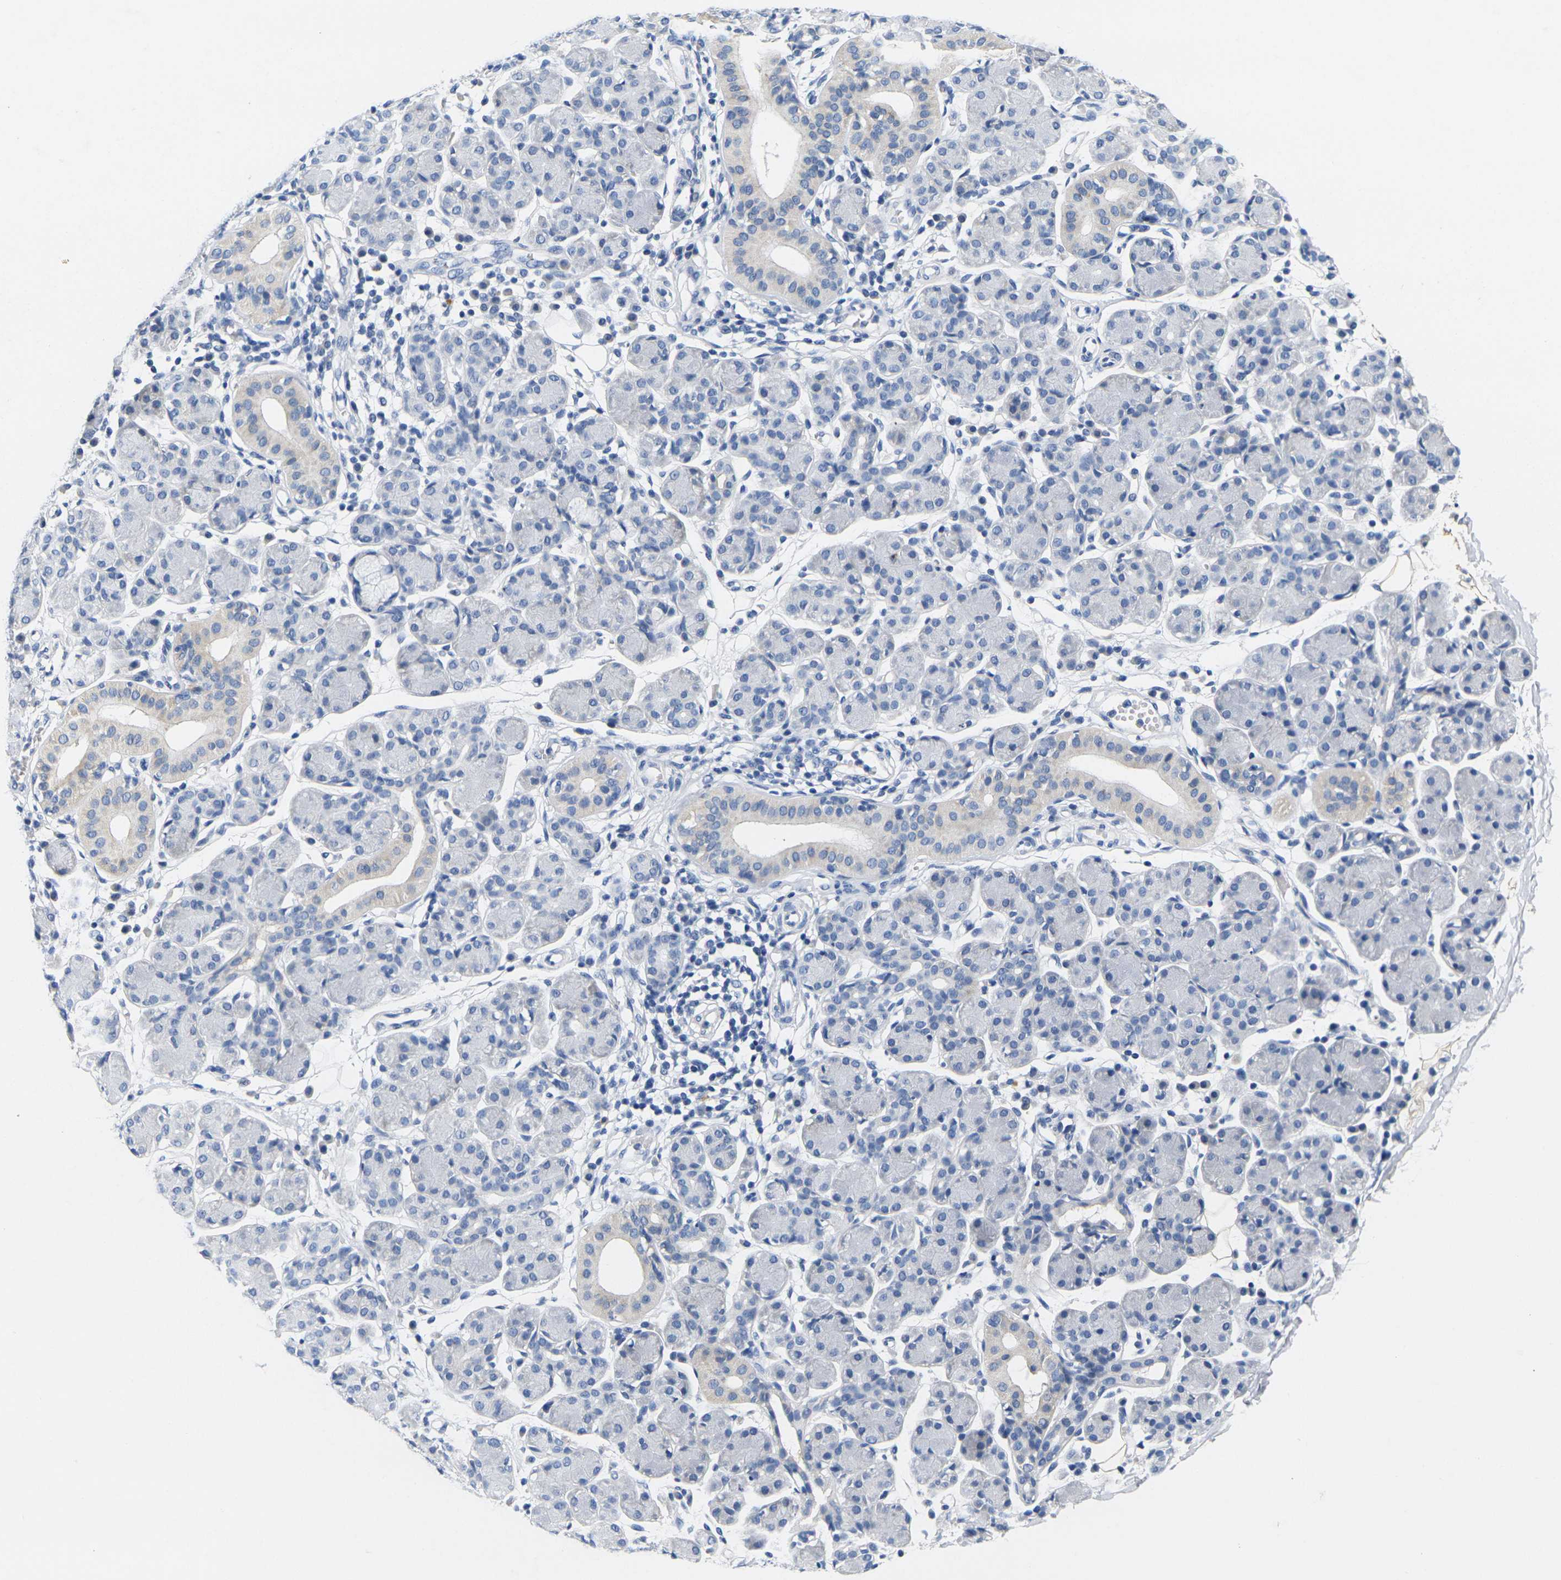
{"staining": {"intensity": "weak", "quantity": "<25%", "location": "cytoplasmic/membranous"}, "tissue": "salivary gland", "cell_type": "Glandular cells", "image_type": "normal", "snomed": [{"axis": "morphology", "description": "Normal tissue, NOS"}, {"axis": "morphology", "description": "Inflammation, NOS"}, {"axis": "topography", "description": "Lymph node"}, {"axis": "topography", "description": "Salivary gland"}], "caption": "DAB (3,3'-diaminobenzidine) immunohistochemical staining of normal salivary gland exhibits no significant staining in glandular cells. The staining is performed using DAB brown chromogen with nuclei counter-stained in using hematoxylin.", "gene": "NOCT", "patient": {"sex": "male", "age": 3}}